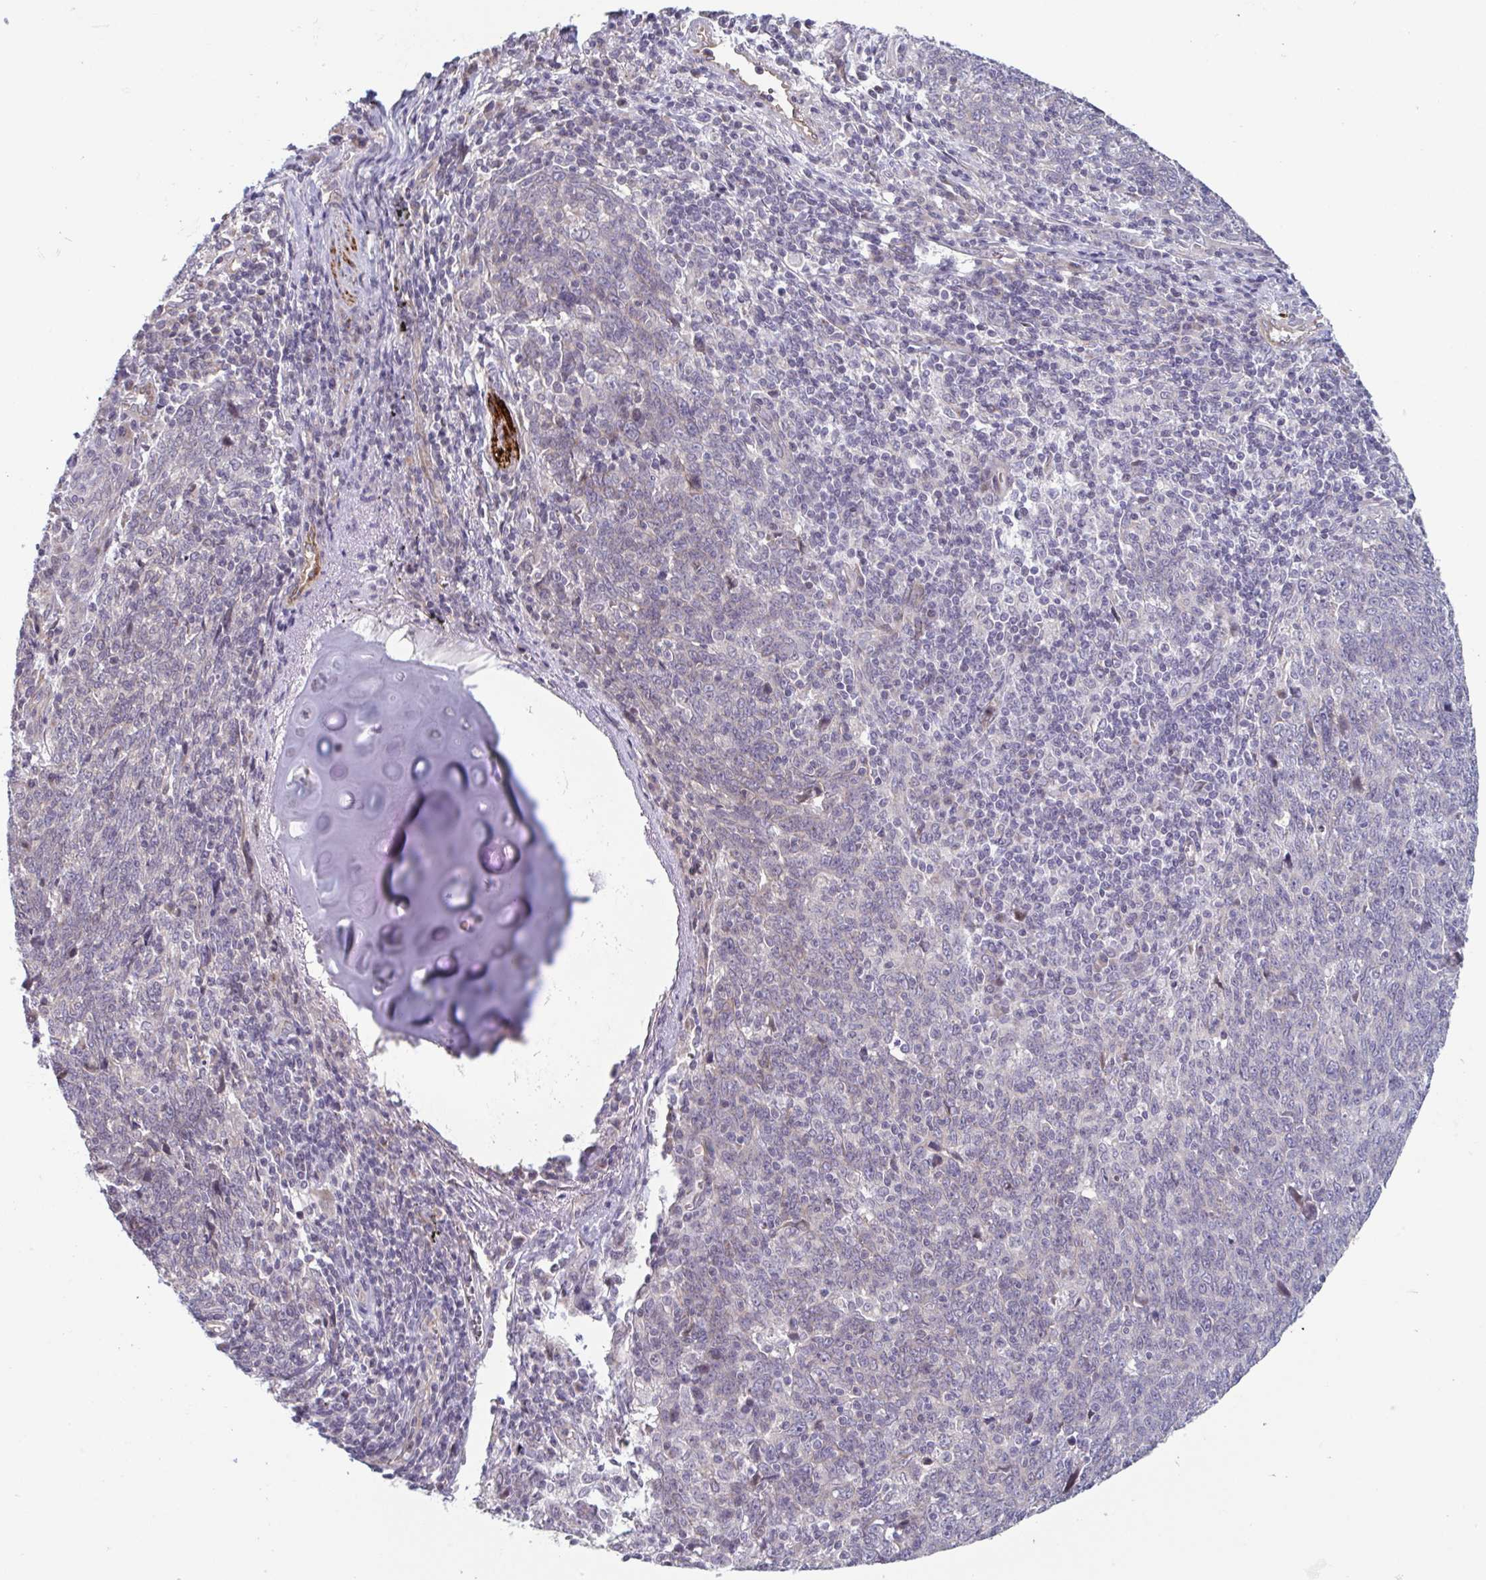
{"staining": {"intensity": "negative", "quantity": "none", "location": "none"}, "tissue": "lung cancer", "cell_type": "Tumor cells", "image_type": "cancer", "snomed": [{"axis": "morphology", "description": "Squamous cell carcinoma, NOS"}, {"axis": "topography", "description": "Lung"}], "caption": "Immunohistochemistry of squamous cell carcinoma (lung) shows no staining in tumor cells. The staining is performed using DAB (3,3'-diaminobenzidine) brown chromogen with nuclei counter-stained in using hematoxylin.", "gene": "TNFSF10", "patient": {"sex": "female", "age": 72}}